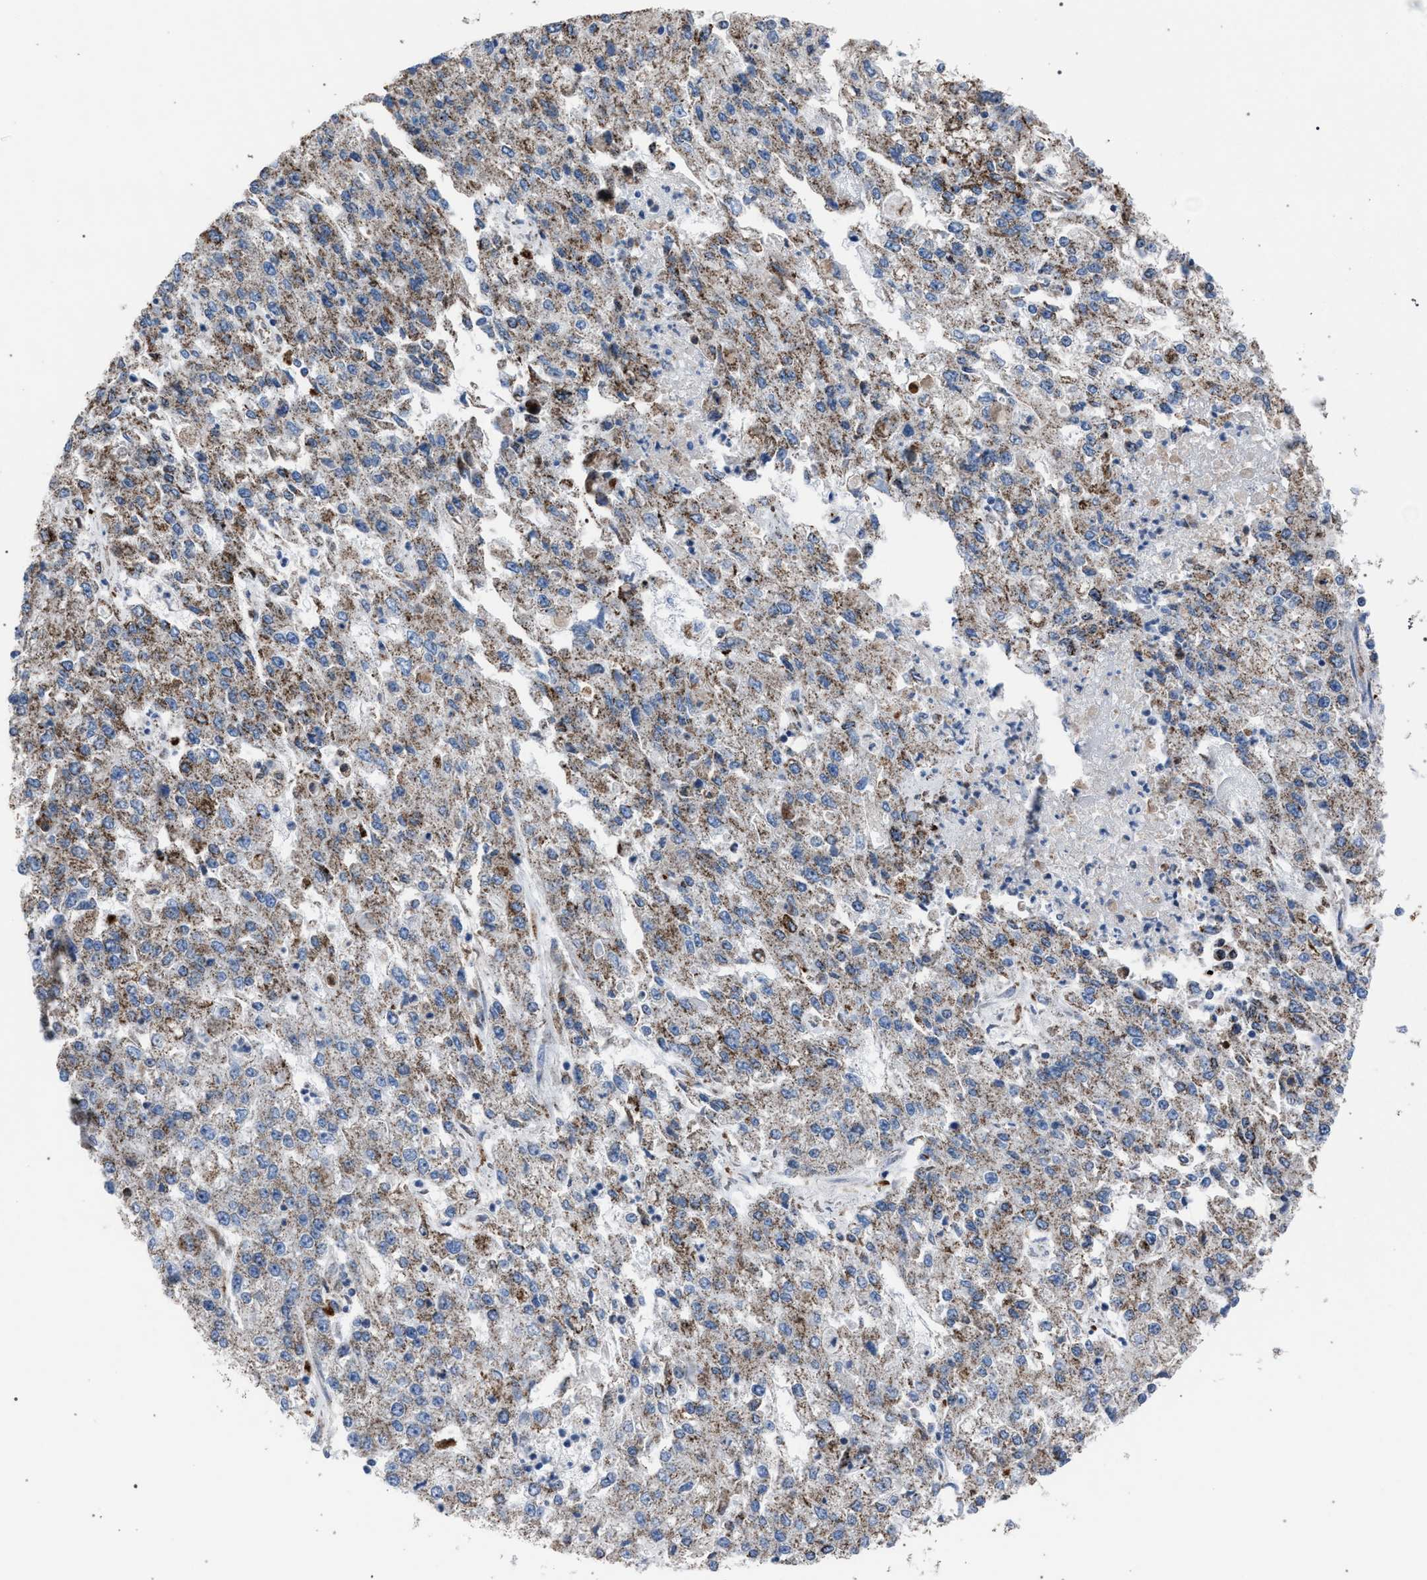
{"staining": {"intensity": "weak", "quantity": ">75%", "location": "cytoplasmic/membranous"}, "tissue": "endometrial cancer", "cell_type": "Tumor cells", "image_type": "cancer", "snomed": [{"axis": "morphology", "description": "Adenocarcinoma, NOS"}, {"axis": "topography", "description": "Endometrium"}], "caption": "Protein expression analysis of human endometrial cancer (adenocarcinoma) reveals weak cytoplasmic/membranous expression in about >75% of tumor cells.", "gene": "HSD17B4", "patient": {"sex": "female", "age": 49}}